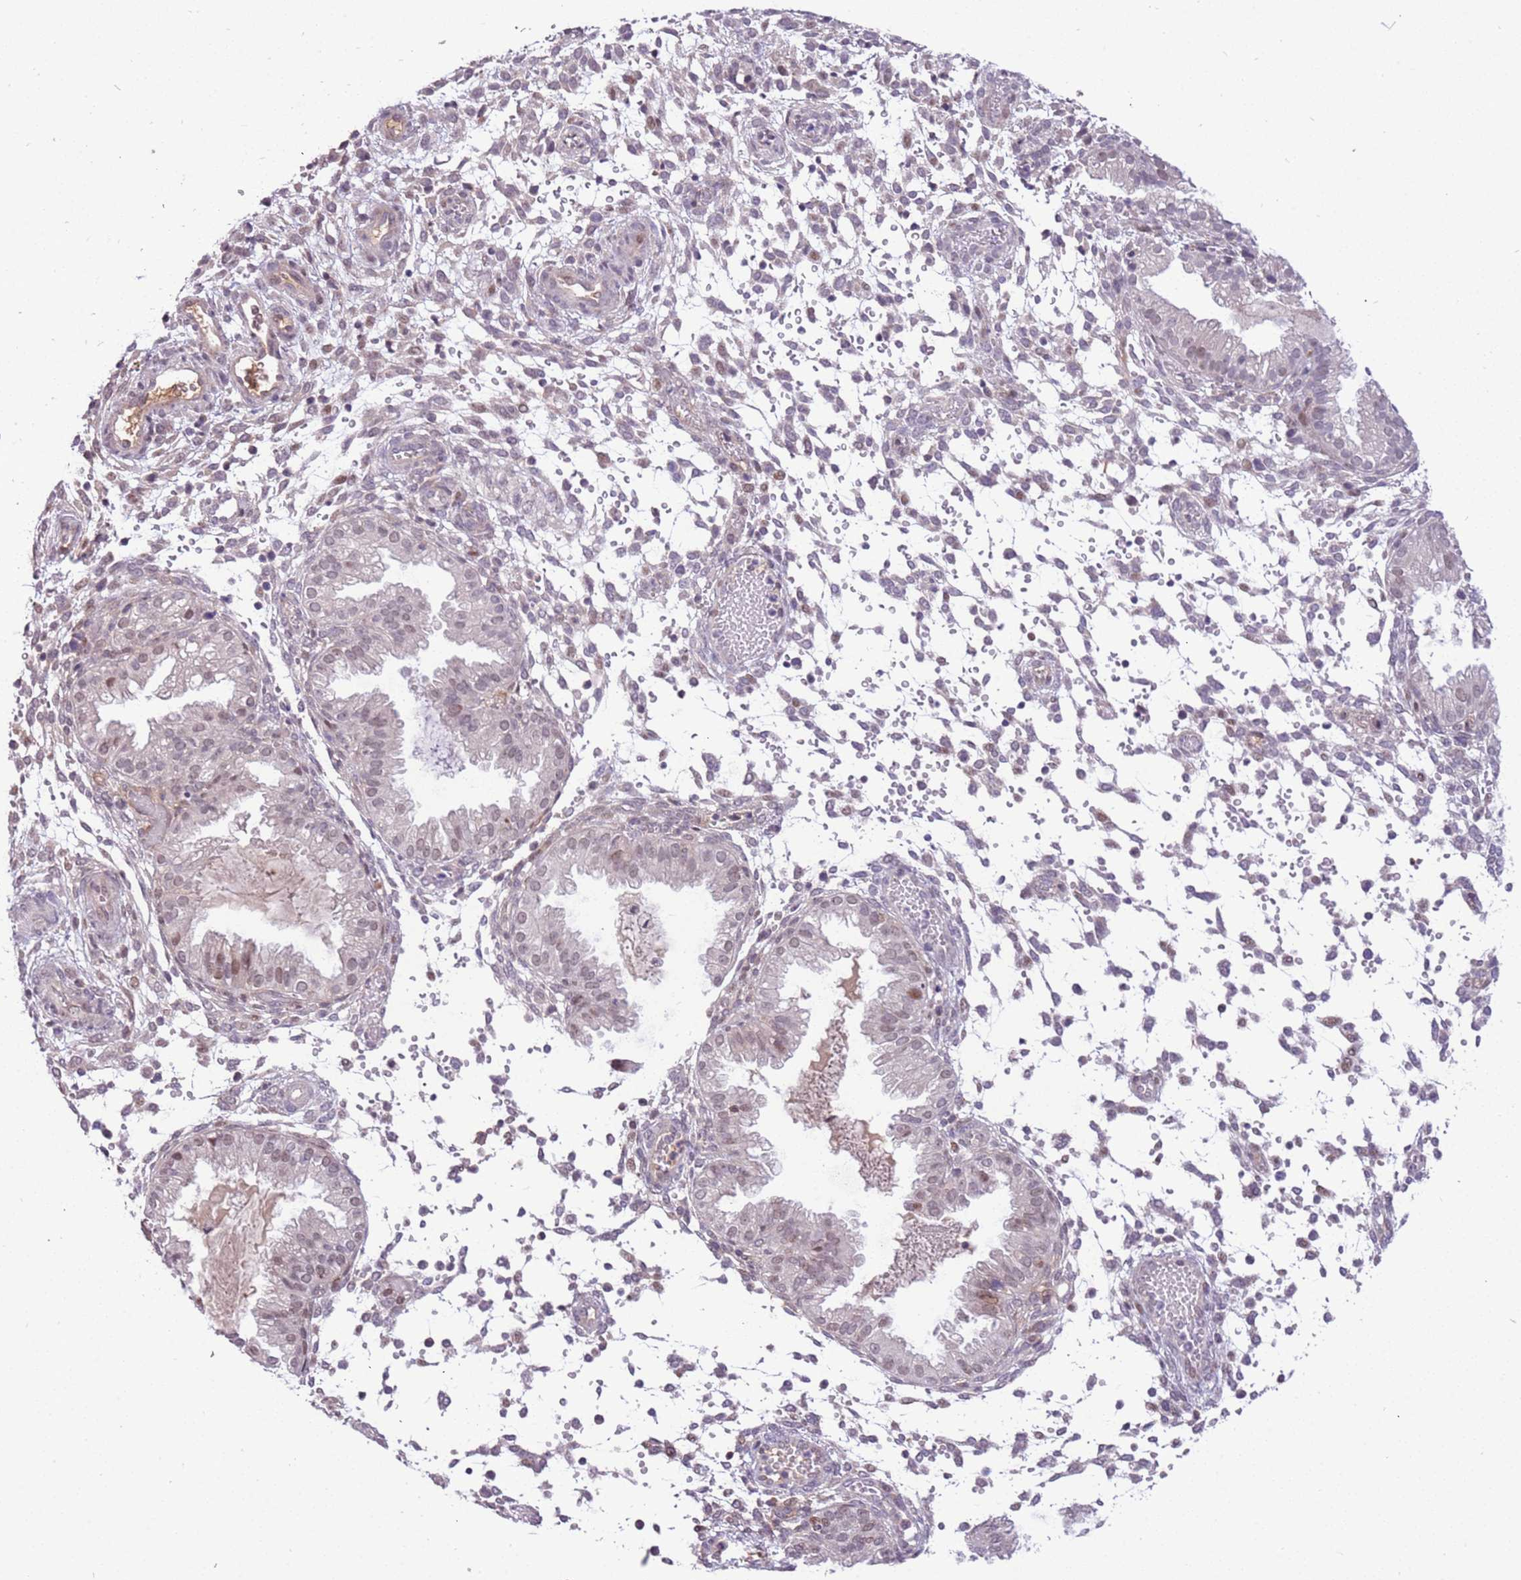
{"staining": {"intensity": "negative", "quantity": "none", "location": "none"}, "tissue": "endometrium", "cell_type": "Cells in endometrial stroma", "image_type": "normal", "snomed": [{"axis": "morphology", "description": "Normal tissue, NOS"}, {"axis": "topography", "description": "Endometrium"}], "caption": "Immunohistochemical staining of normal endometrium shows no significant expression in cells in endometrial stroma. The staining is performed using DAB brown chromogen with nuclei counter-stained in using hematoxylin.", "gene": "MAGEF1", "patient": {"sex": "female", "age": 33}}